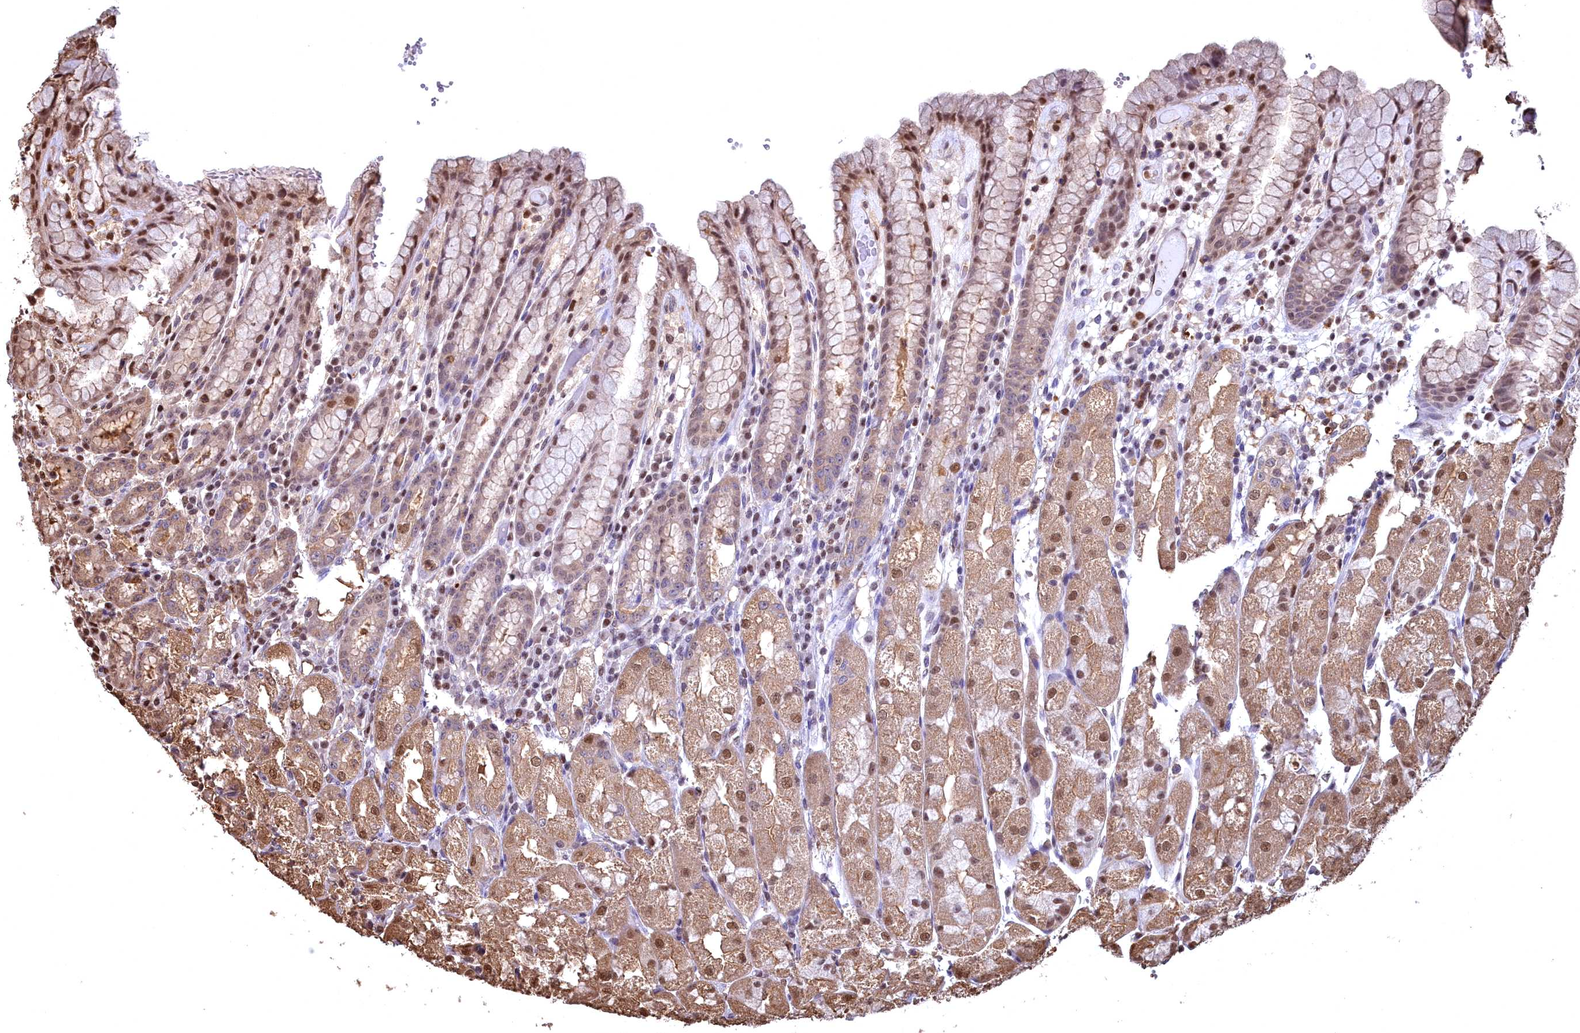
{"staining": {"intensity": "moderate", "quantity": ">75%", "location": "cytoplasmic/membranous,nuclear"}, "tissue": "stomach", "cell_type": "Glandular cells", "image_type": "normal", "snomed": [{"axis": "morphology", "description": "Normal tissue, NOS"}, {"axis": "topography", "description": "Stomach, upper"}], "caption": "Approximately >75% of glandular cells in normal stomach show moderate cytoplasmic/membranous,nuclear protein positivity as visualized by brown immunohistochemical staining.", "gene": "GAPDH", "patient": {"sex": "male", "age": 52}}